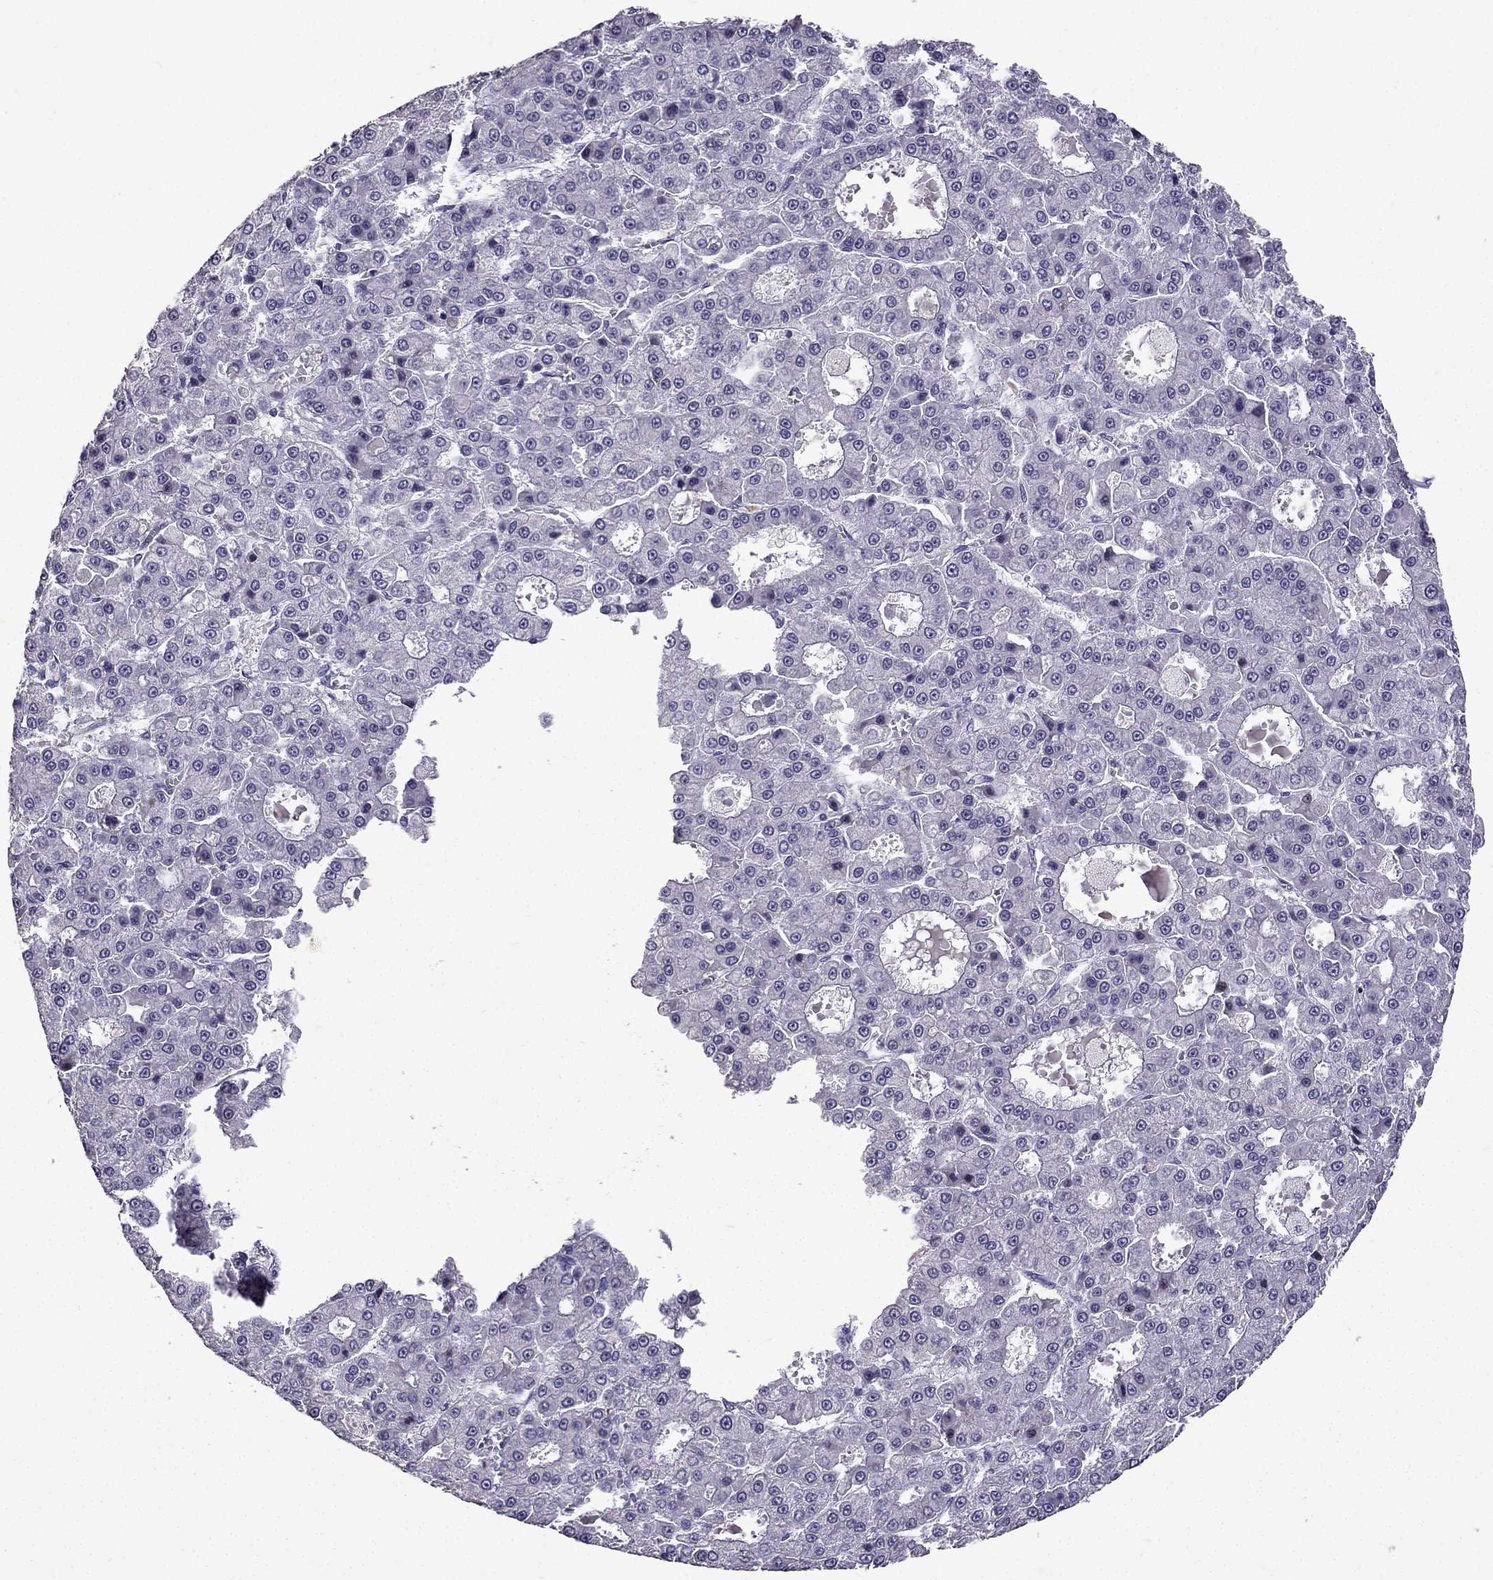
{"staining": {"intensity": "negative", "quantity": "none", "location": "none"}, "tissue": "liver cancer", "cell_type": "Tumor cells", "image_type": "cancer", "snomed": [{"axis": "morphology", "description": "Carcinoma, Hepatocellular, NOS"}, {"axis": "topography", "description": "Liver"}], "caption": "There is no significant staining in tumor cells of liver cancer (hepatocellular carcinoma).", "gene": "TTN", "patient": {"sex": "male", "age": 70}}